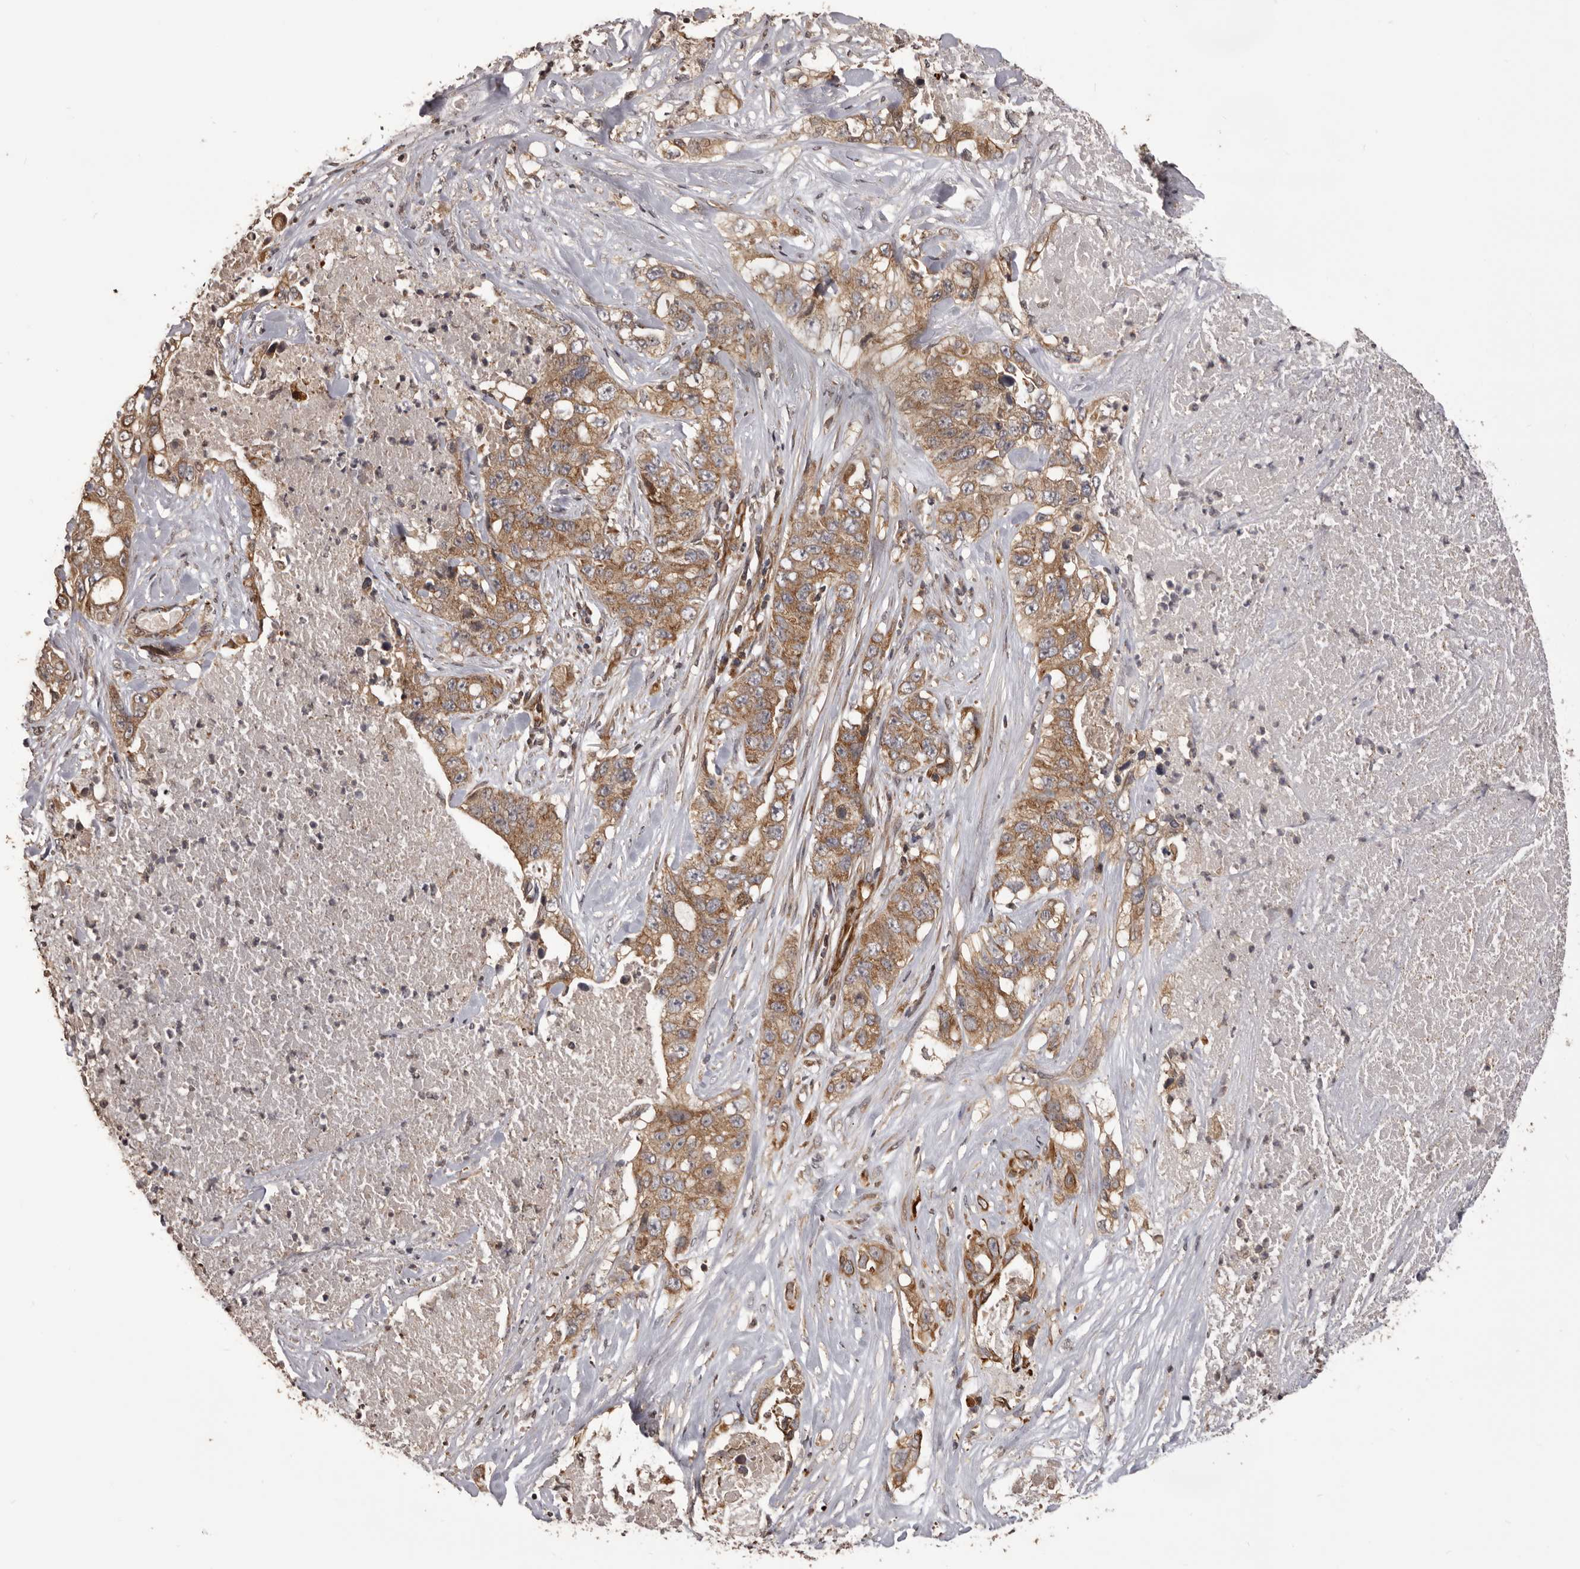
{"staining": {"intensity": "moderate", "quantity": ">75%", "location": "cytoplasmic/membranous"}, "tissue": "lung cancer", "cell_type": "Tumor cells", "image_type": "cancer", "snomed": [{"axis": "morphology", "description": "Adenocarcinoma, NOS"}, {"axis": "topography", "description": "Lung"}], "caption": "This photomicrograph demonstrates immunohistochemistry (IHC) staining of lung adenocarcinoma, with medium moderate cytoplasmic/membranous staining in approximately >75% of tumor cells.", "gene": "QRSL1", "patient": {"sex": "female", "age": 51}}